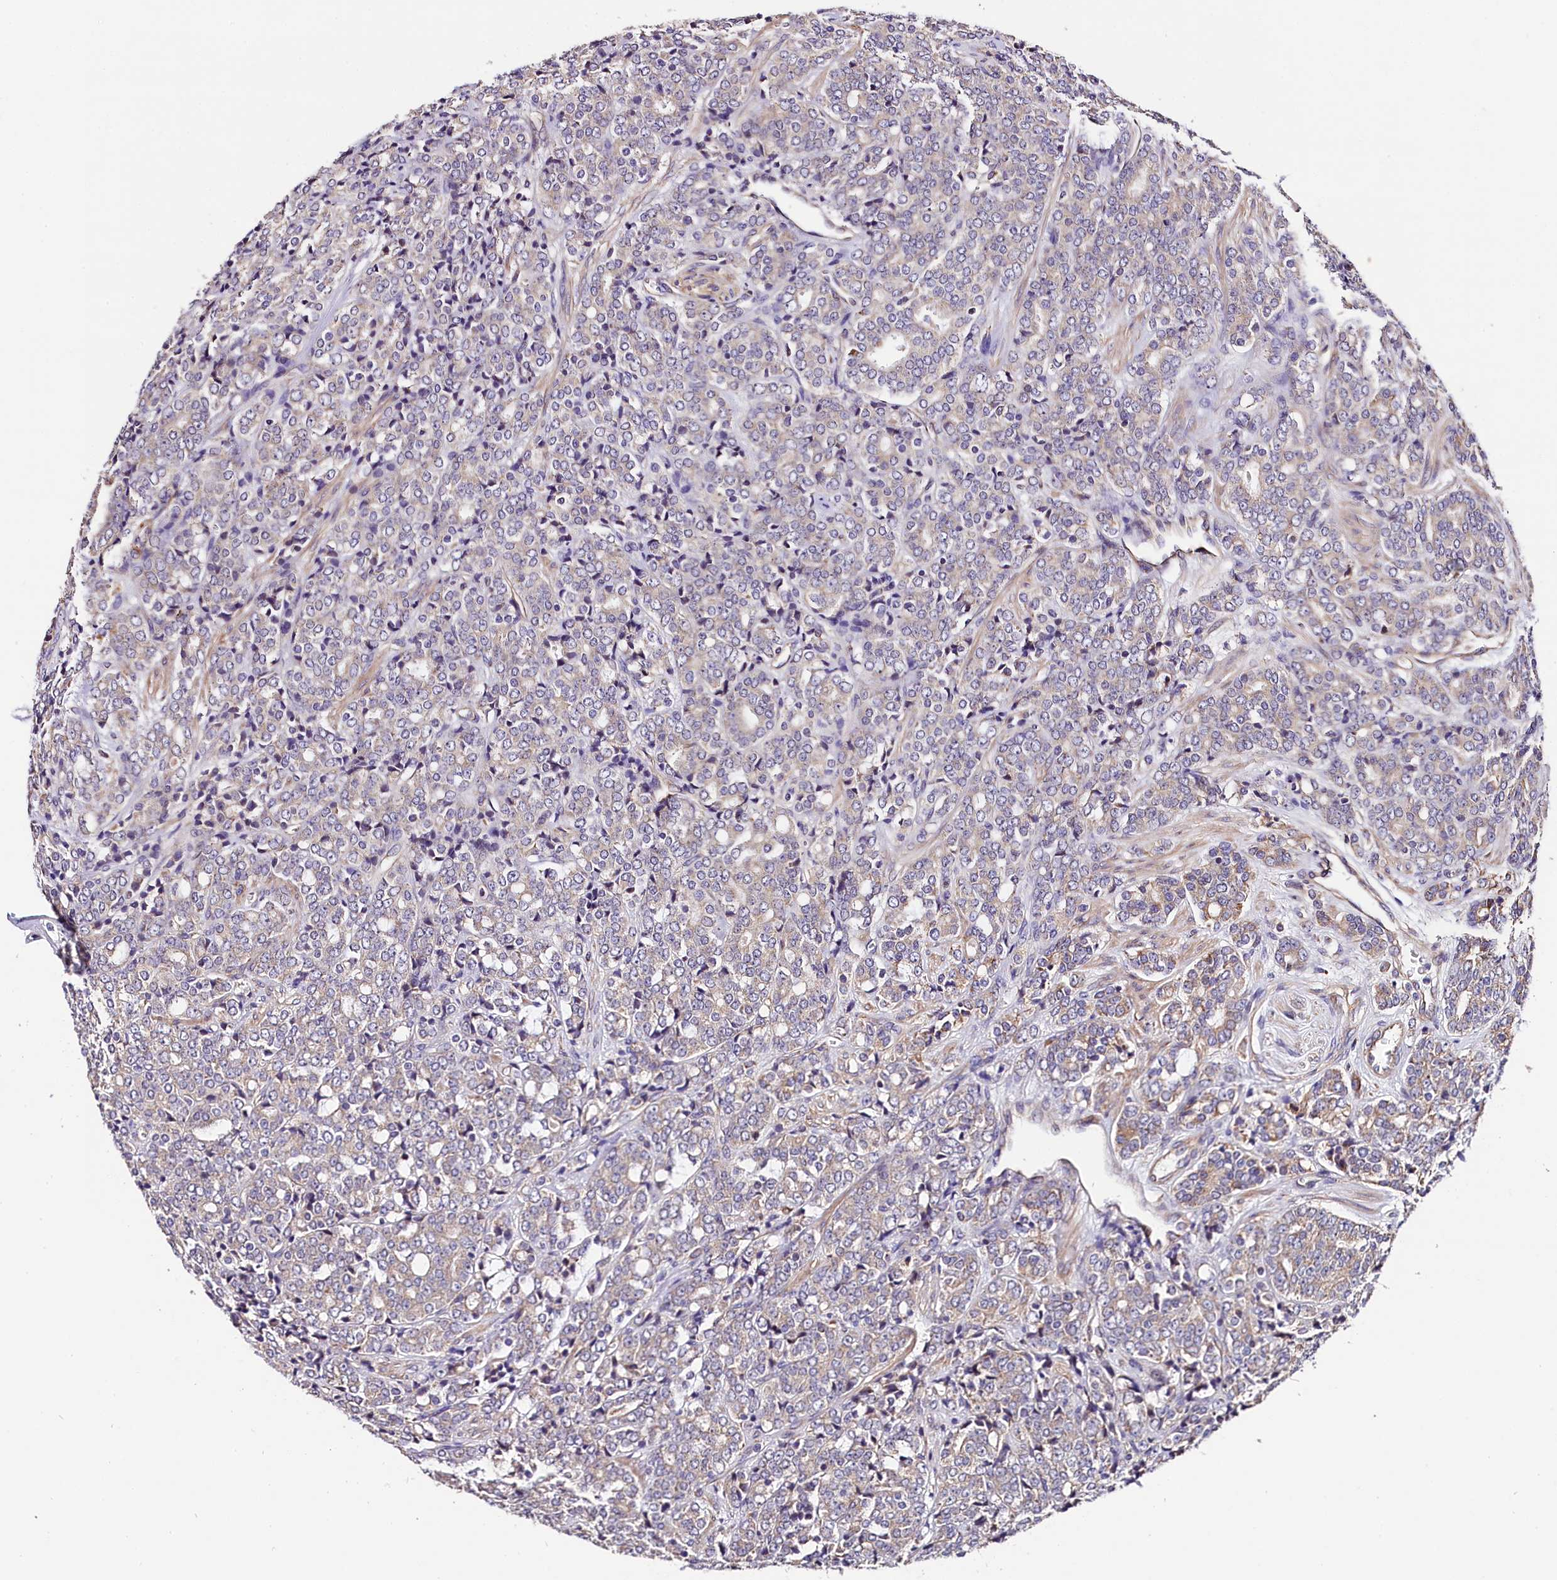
{"staining": {"intensity": "negative", "quantity": "none", "location": "none"}, "tissue": "prostate cancer", "cell_type": "Tumor cells", "image_type": "cancer", "snomed": [{"axis": "morphology", "description": "Adenocarcinoma, High grade"}, {"axis": "topography", "description": "Prostate"}], "caption": "Immunohistochemical staining of human prostate high-grade adenocarcinoma displays no significant staining in tumor cells.", "gene": "ACAA2", "patient": {"sex": "male", "age": 62}}